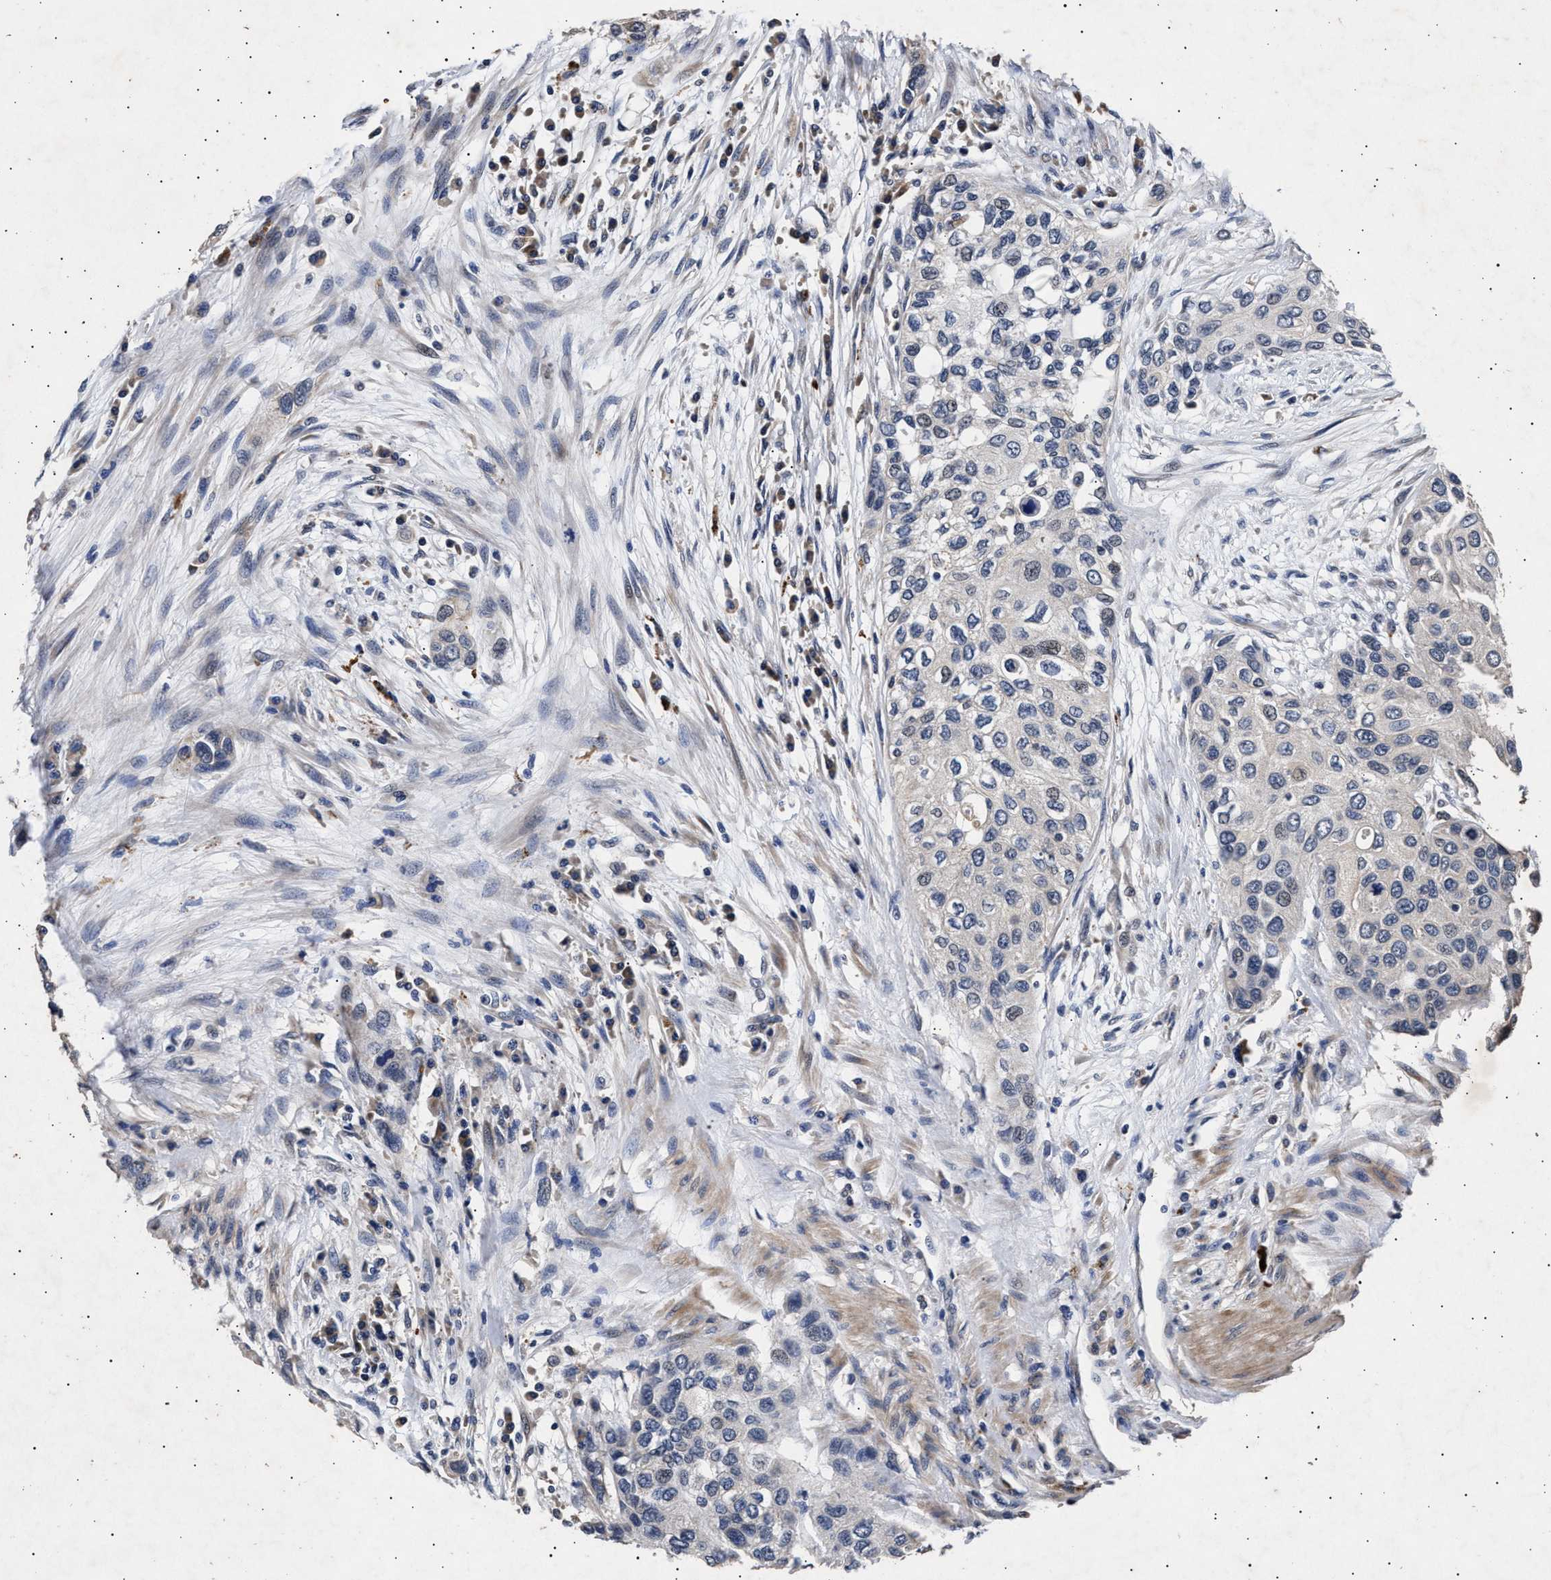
{"staining": {"intensity": "weak", "quantity": "<25%", "location": "cytoplasmic/membranous"}, "tissue": "urothelial cancer", "cell_type": "Tumor cells", "image_type": "cancer", "snomed": [{"axis": "morphology", "description": "Urothelial carcinoma, High grade"}, {"axis": "topography", "description": "Urinary bladder"}], "caption": "Tumor cells are negative for brown protein staining in urothelial carcinoma (high-grade).", "gene": "ITGB5", "patient": {"sex": "female", "age": 56}}